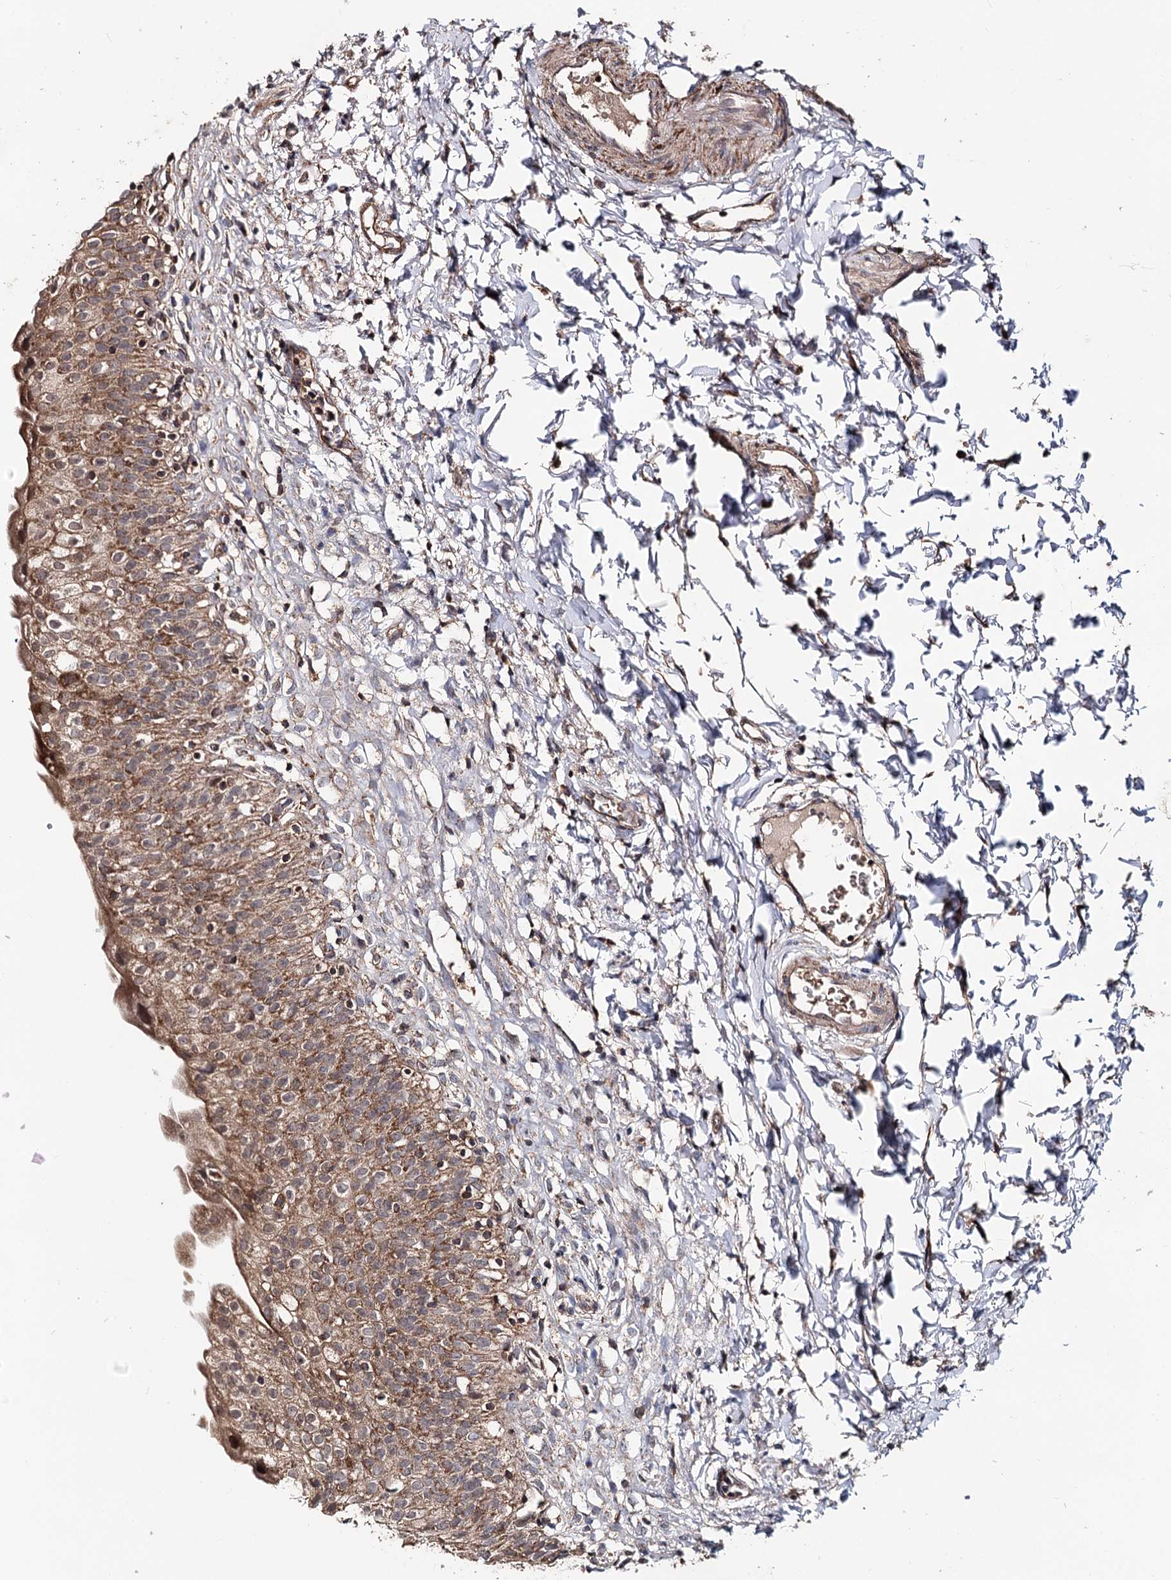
{"staining": {"intensity": "moderate", "quantity": ">75%", "location": "cytoplasmic/membranous"}, "tissue": "urinary bladder", "cell_type": "Urothelial cells", "image_type": "normal", "snomed": [{"axis": "morphology", "description": "Normal tissue, NOS"}, {"axis": "topography", "description": "Urinary bladder"}], "caption": "DAB immunohistochemical staining of normal urinary bladder reveals moderate cytoplasmic/membranous protein staining in approximately >75% of urothelial cells.", "gene": "MINDY3", "patient": {"sex": "male", "age": 55}}